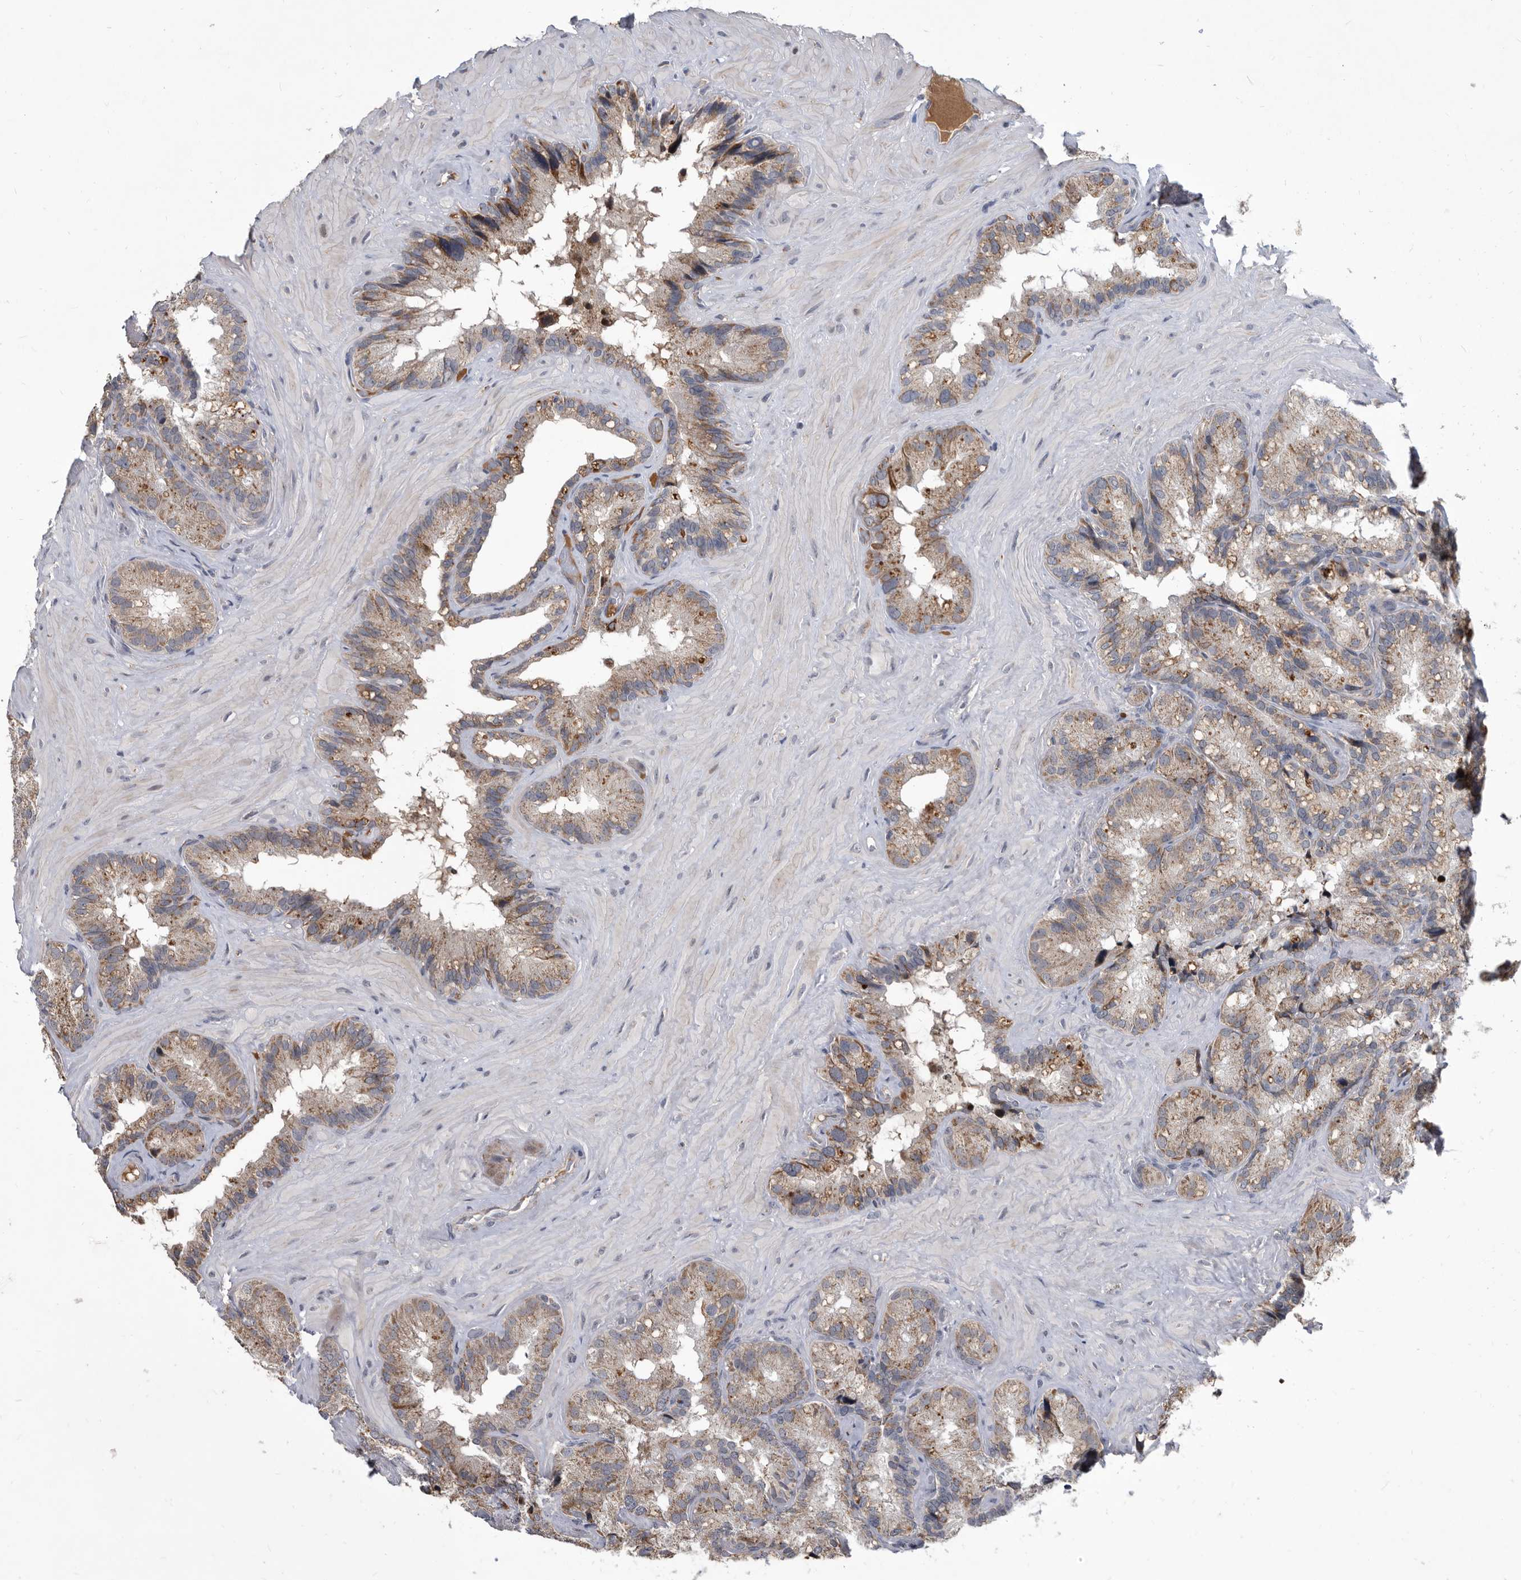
{"staining": {"intensity": "moderate", "quantity": "<25%", "location": "cytoplasmic/membranous"}, "tissue": "seminal vesicle", "cell_type": "Glandular cells", "image_type": "normal", "snomed": [{"axis": "morphology", "description": "Normal tissue, NOS"}, {"axis": "topography", "description": "Prostate"}, {"axis": "topography", "description": "Seminal veicle"}], "caption": "Approximately <25% of glandular cells in normal seminal vesicle demonstrate moderate cytoplasmic/membranous protein positivity as visualized by brown immunohistochemical staining.", "gene": "PI15", "patient": {"sex": "male", "age": 68}}